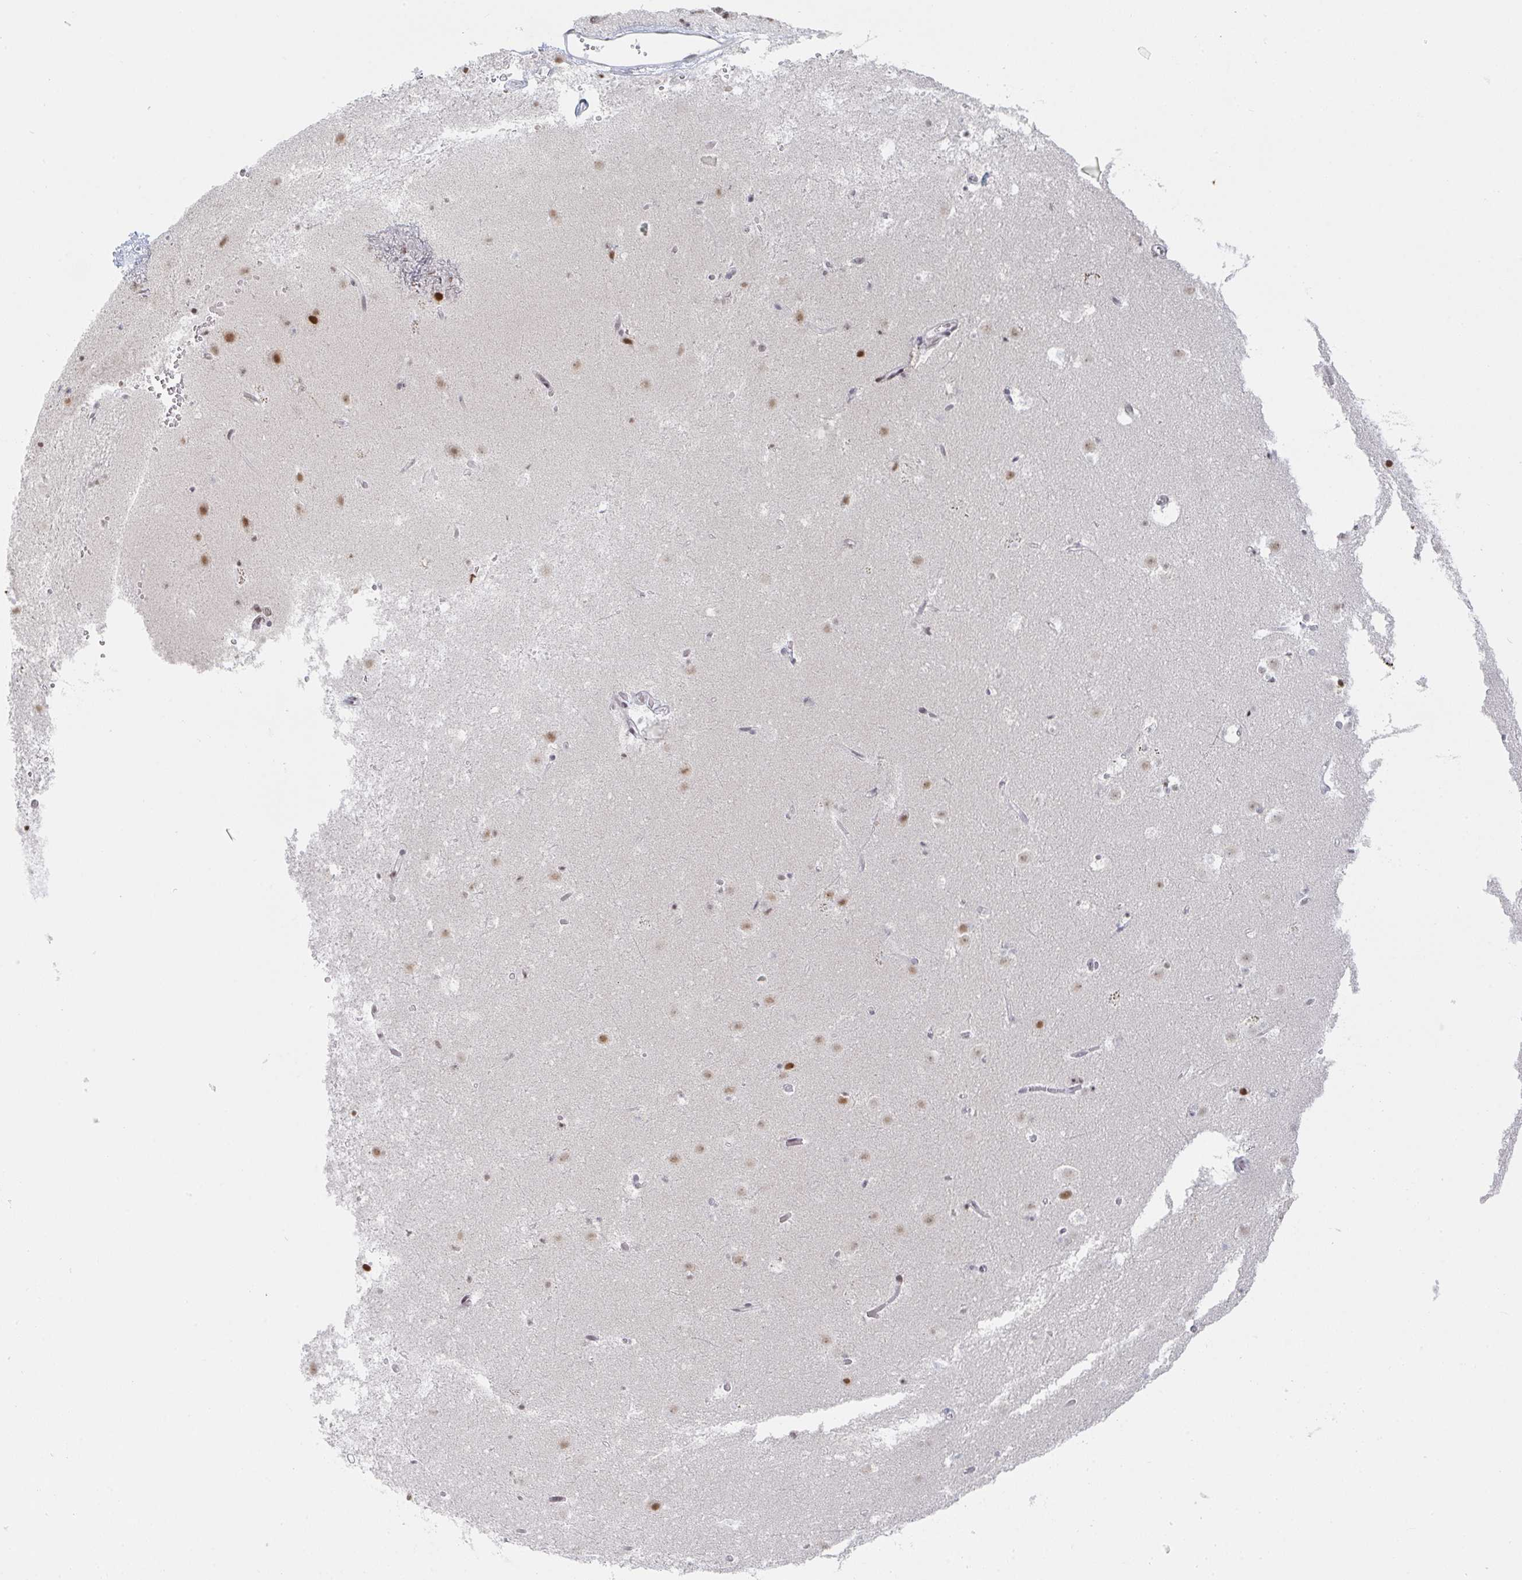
{"staining": {"intensity": "moderate", "quantity": ">75%", "location": "nuclear"}, "tissue": "caudate", "cell_type": "Glial cells", "image_type": "normal", "snomed": [{"axis": "morphology", "description": "Normal tissue, NOS"}, {"axis": "topography", "description": "Lateral ventricle wall"}], "caption": "DAB (3,3'-diaminobenzidine) immunohistochemical staining of benign caudate exhibits moderate nuclear protein expression in about >75% of glial cells.", "gene": "POU2AF2", "patient": {"sex": "male", "age": 37}}